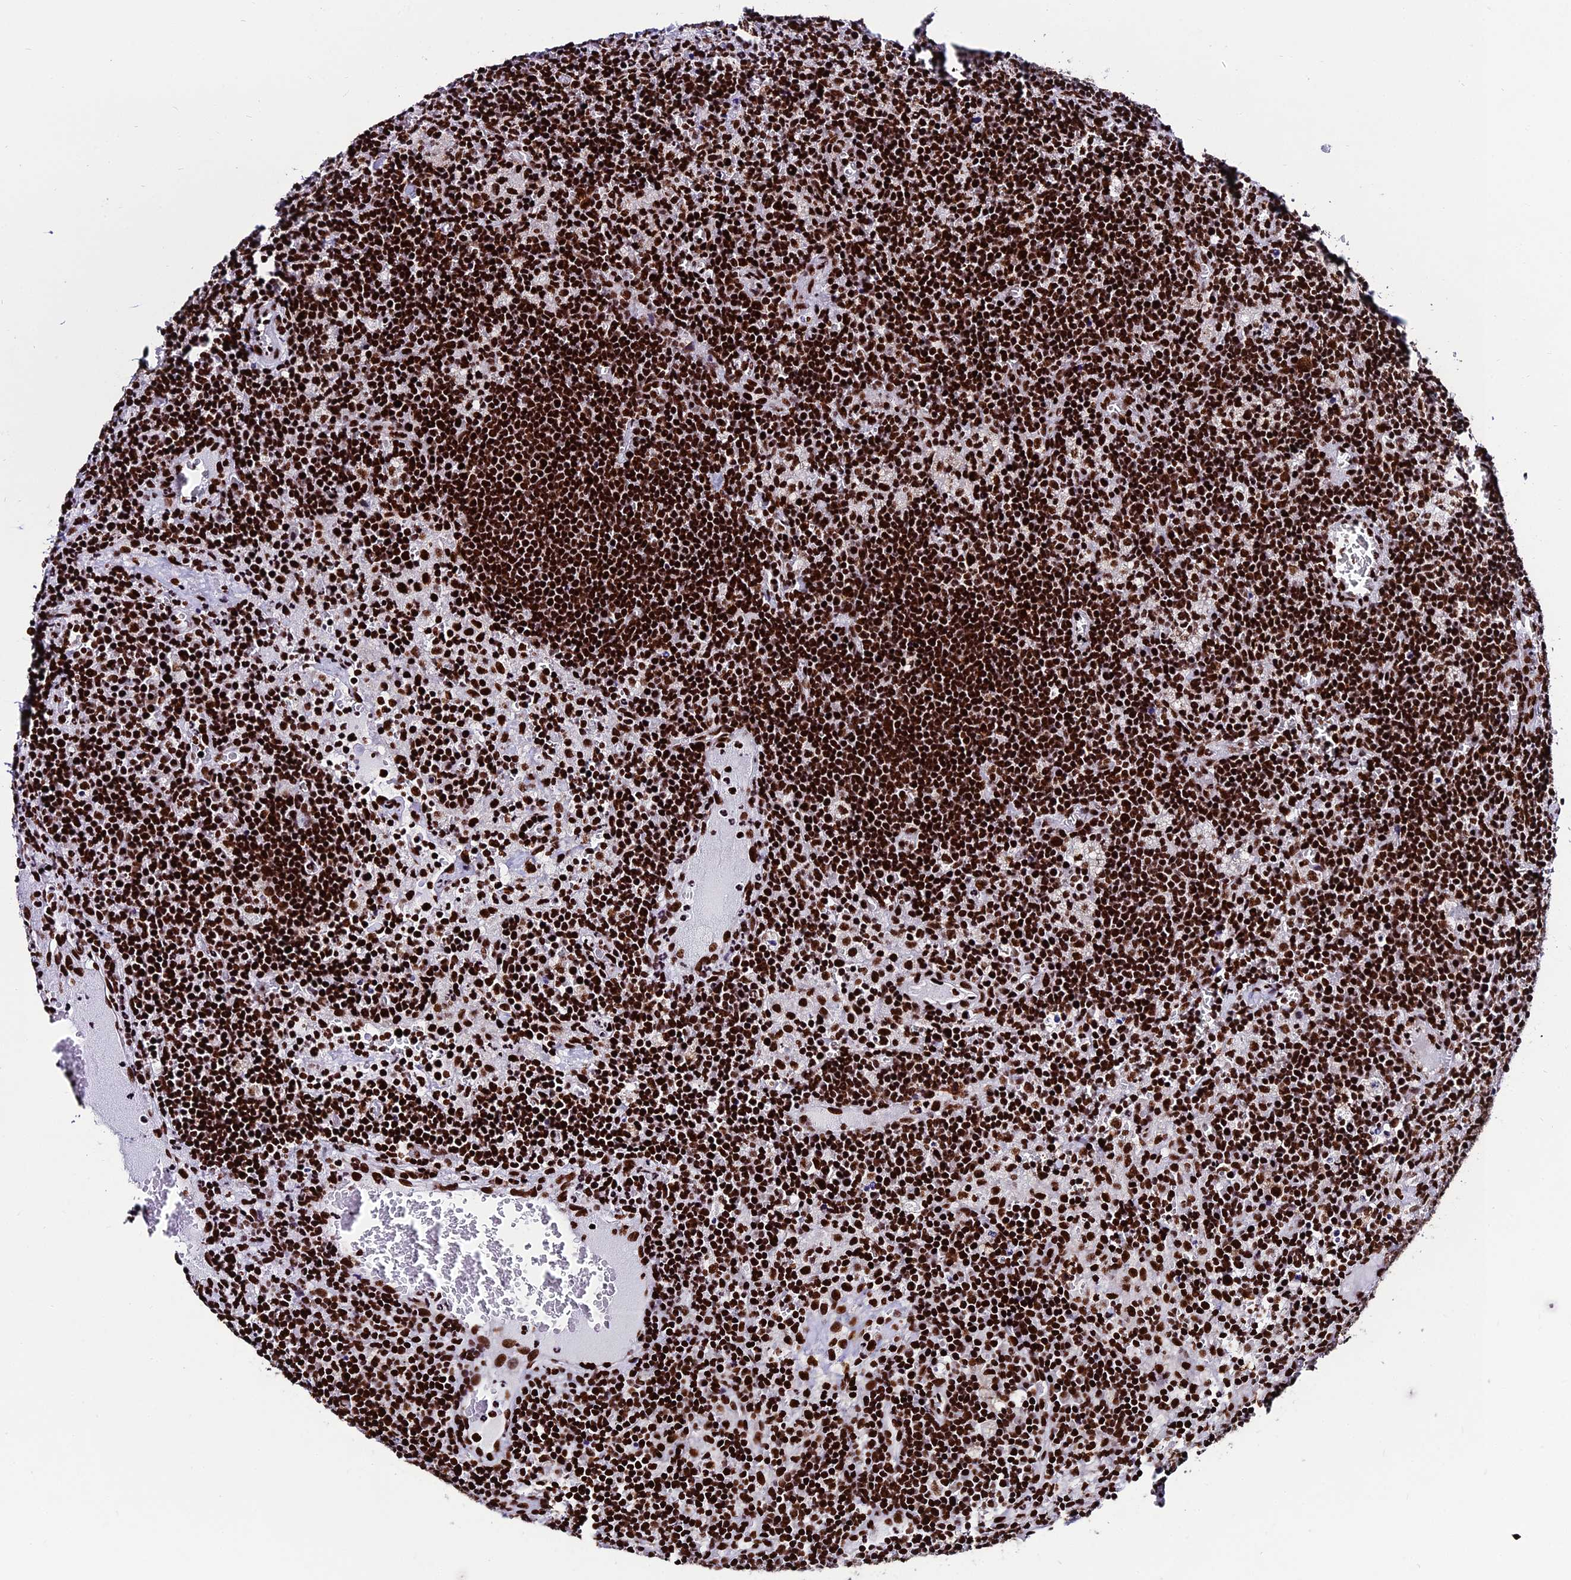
{"staining": {"intensity": "strong", "quantity": ">75%", "location": "nuclear"}, "tissue": "lymph node", "cell_type": "Non-germinal center cells", "image_type": "normal", "snomed": [{"axis": "morphology", "description": "Normal tissue, NOS"}, {"axis": "topography", "description": "Lymph node"}], "caption": "Lymph node stained with a brown dye exhibits strong nuclear positive expression in approximately >75% of non-germinal center cells.", "gene": "HNRNPH1", "patient": {"sex": "male", "age": 58}}